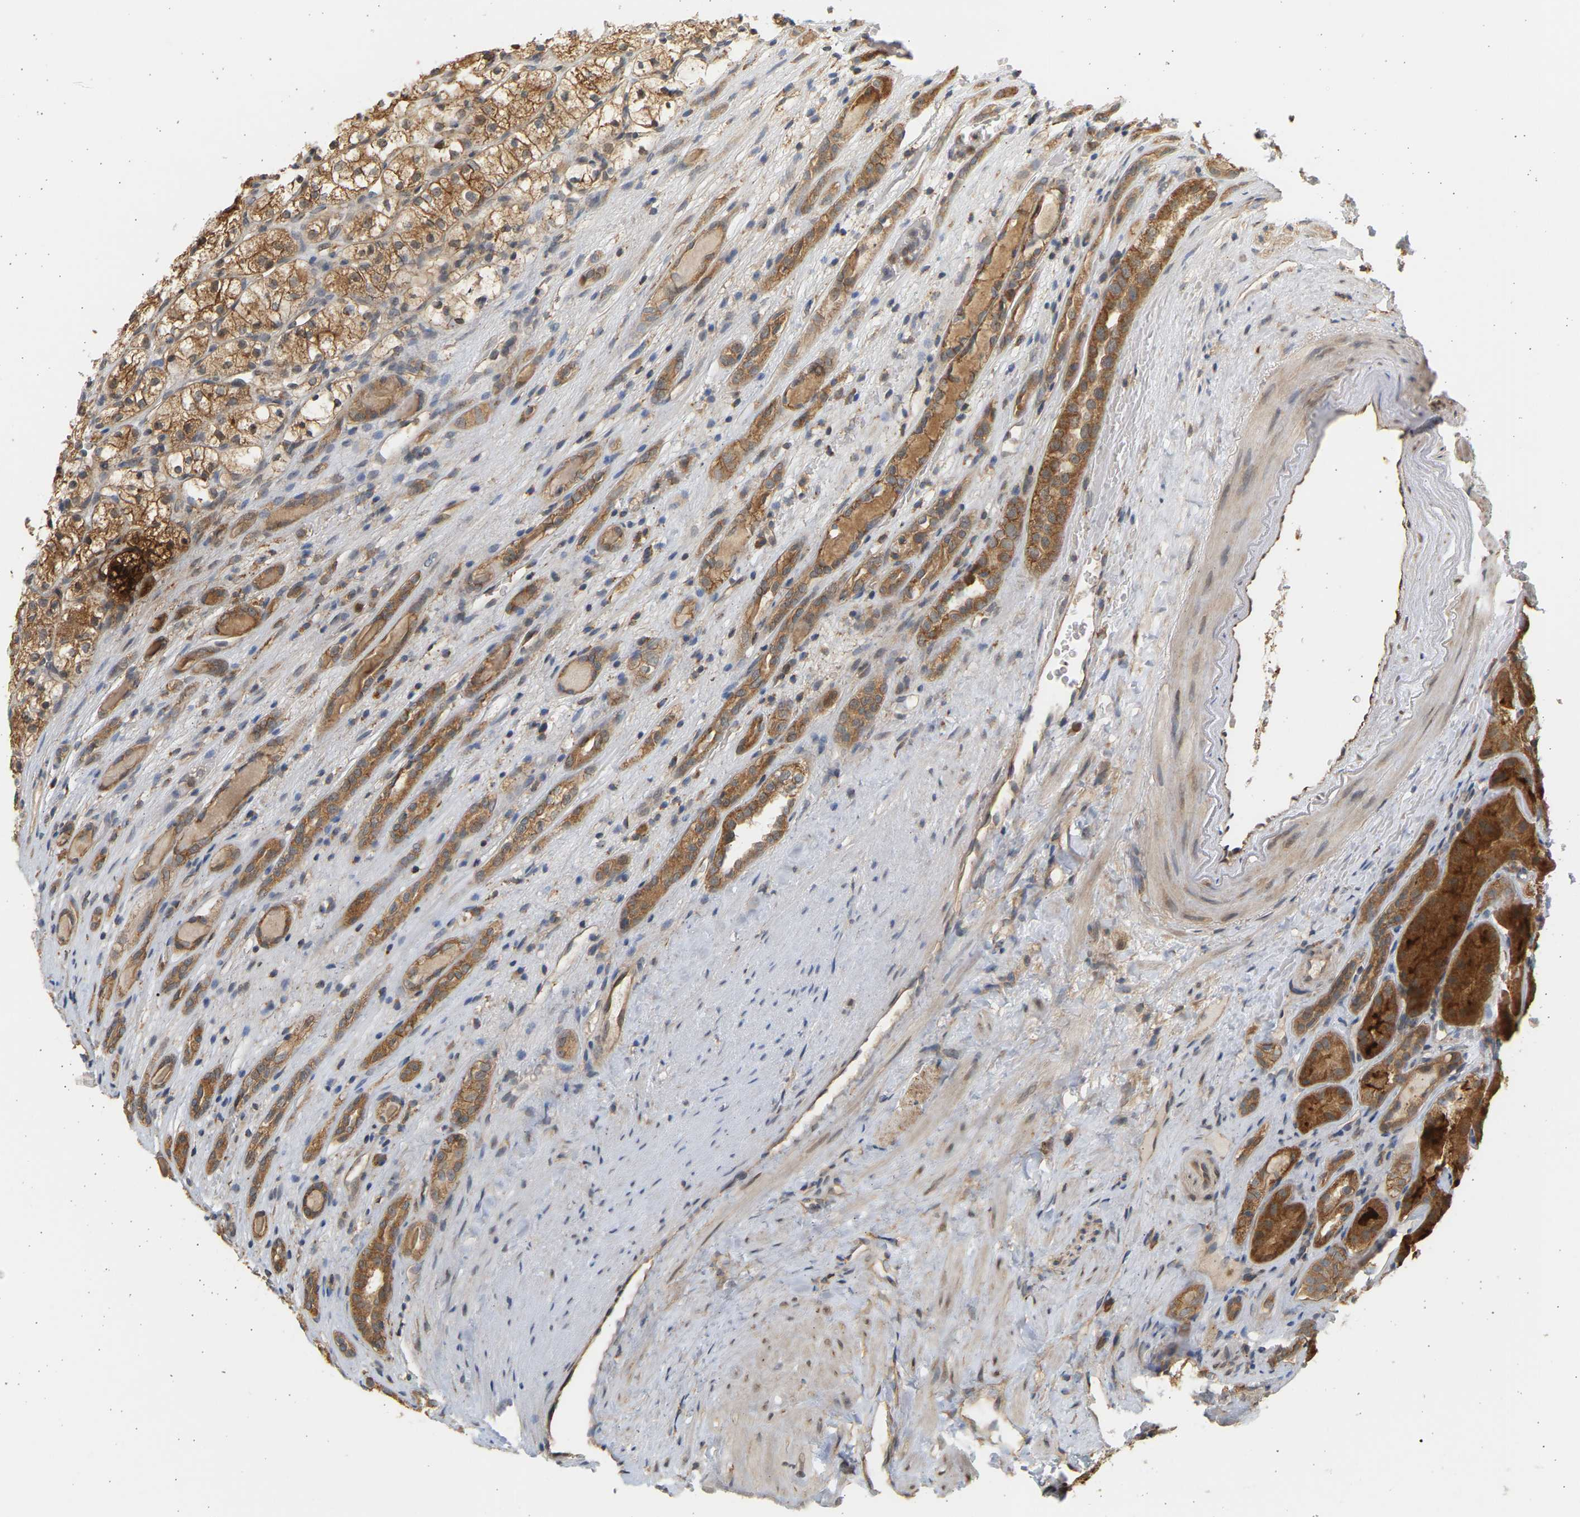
{"staining": {"intensity": "moderate", "quantity": ">75%", "location": "cytoplasmic/membranous"}, "tissue": "renal cancer", "cell_type": "Tumor cells", "image_type": "cancer", "snomed": [{"axis": "morphology", "description": "Adenocarcinoma, NOS"}, {"axis": "topography", "description": "Kidney"}], "caption": "Immunohistochemistry of renal cancer demonstrates medium levels of moderate cytoplasmic/membranous expression in approximately >75% of tumor cells. The protein is stained brown, and the nuclei are stained in blue (DAB IHC with brightfield microscopy, high magnification).", "gene": "B4GALT6", "patient": {"sex": "female", "age": 60}}